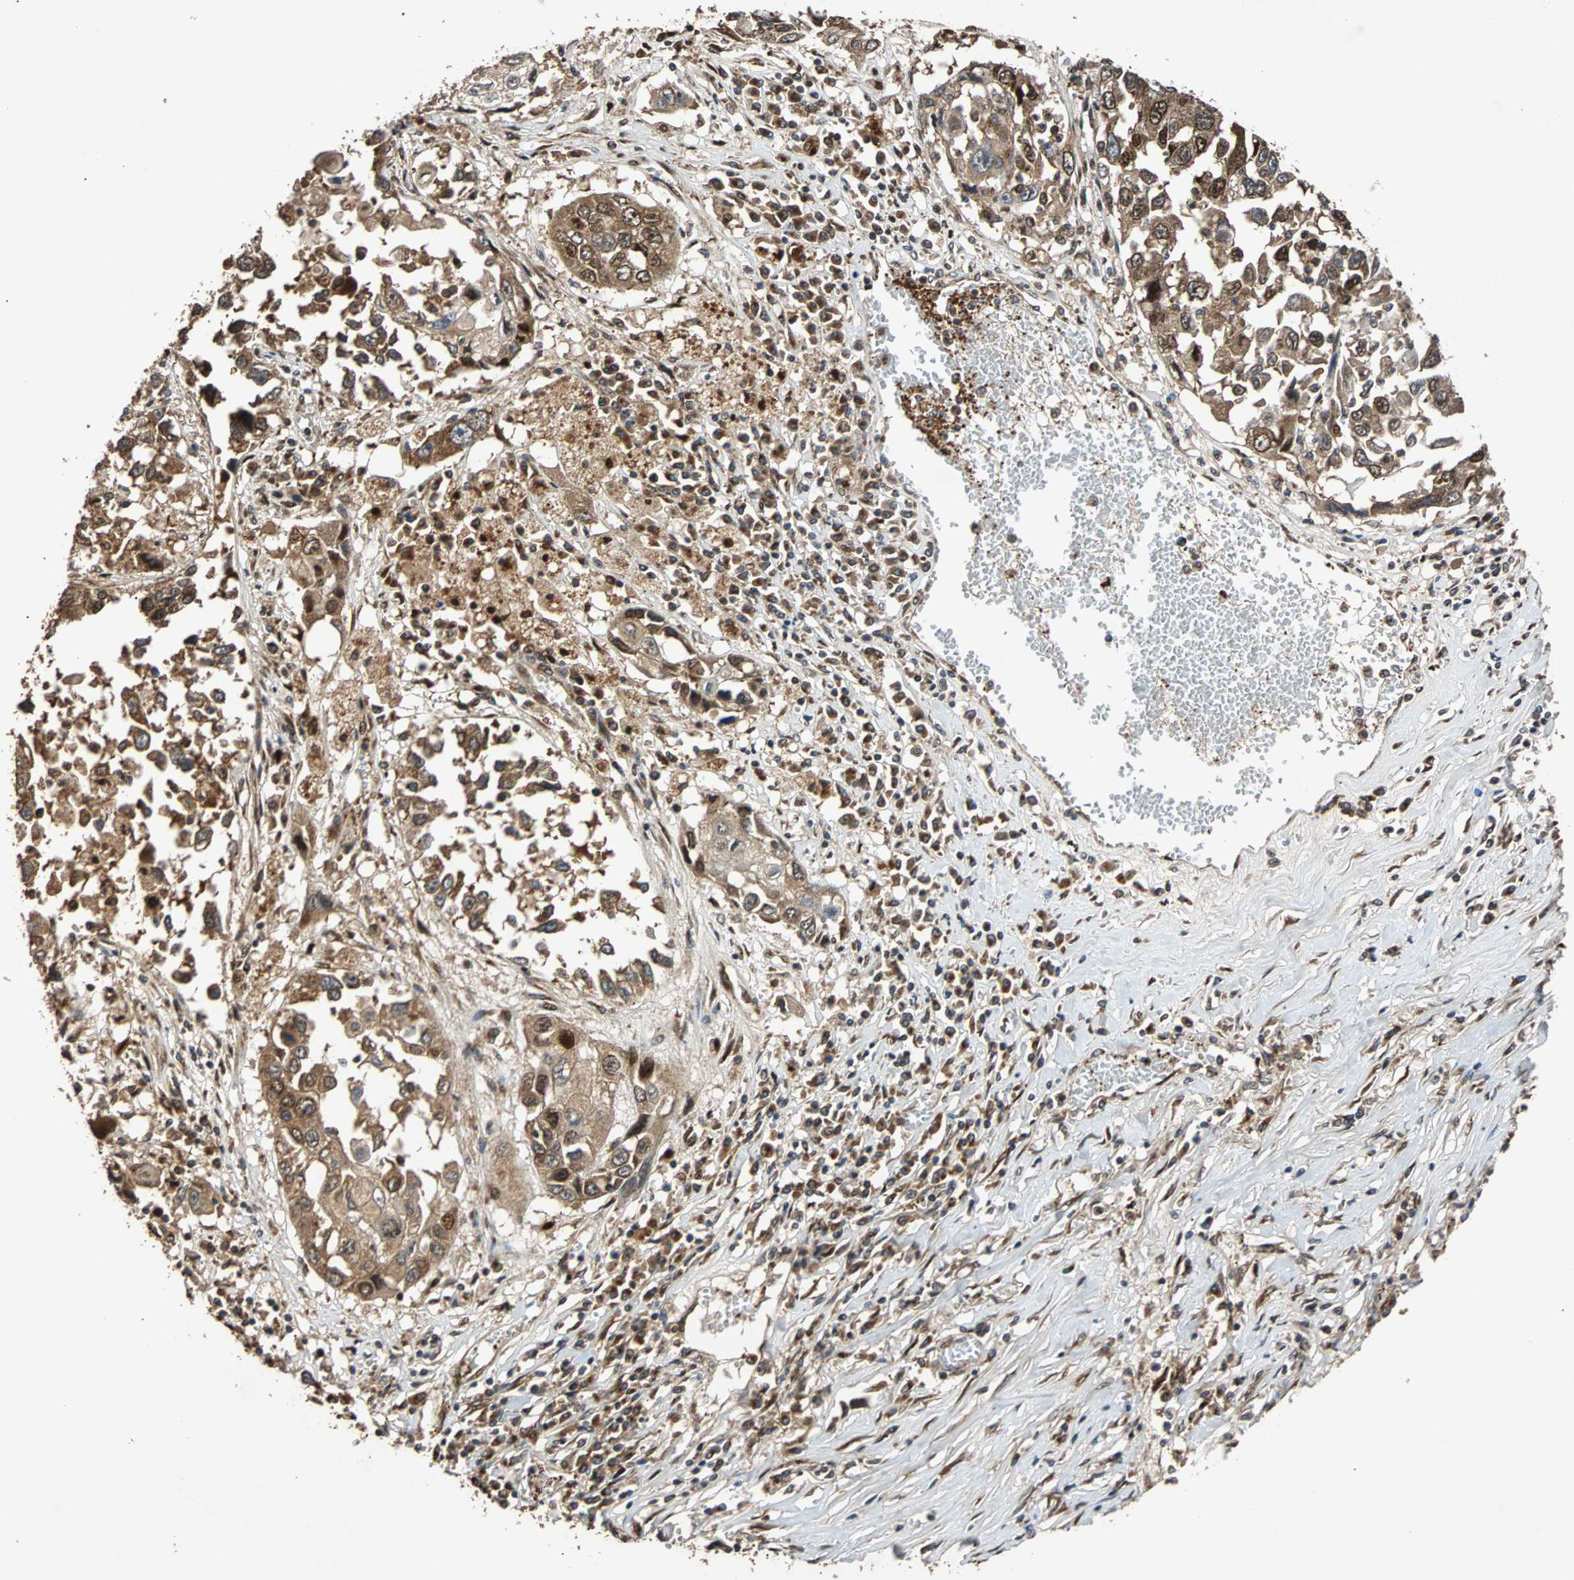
{"staining": {"intensity": "strong", "quantity": ">75%", "location": "cytoplasmic/membranous,nuclear"}, "tissue": "lung cancer", "cell_type": "Tumor cells", "image_type": "cancer", "snomed": [{"axis": "morphology", "description": "Squamous cell carcinoma, NOS"}, {"axis": "topography", "description": "Lung"}], "caption": "A micrograph showing strong cytoplasmic/membranous and nuclear expression in about >75% of tumor cells in lung cancer (squamous cell carcinoma), as visualized by brown immunohistochemical staining.", "gene": "USP31", "patient": {"sex": "male", "age": 71}}